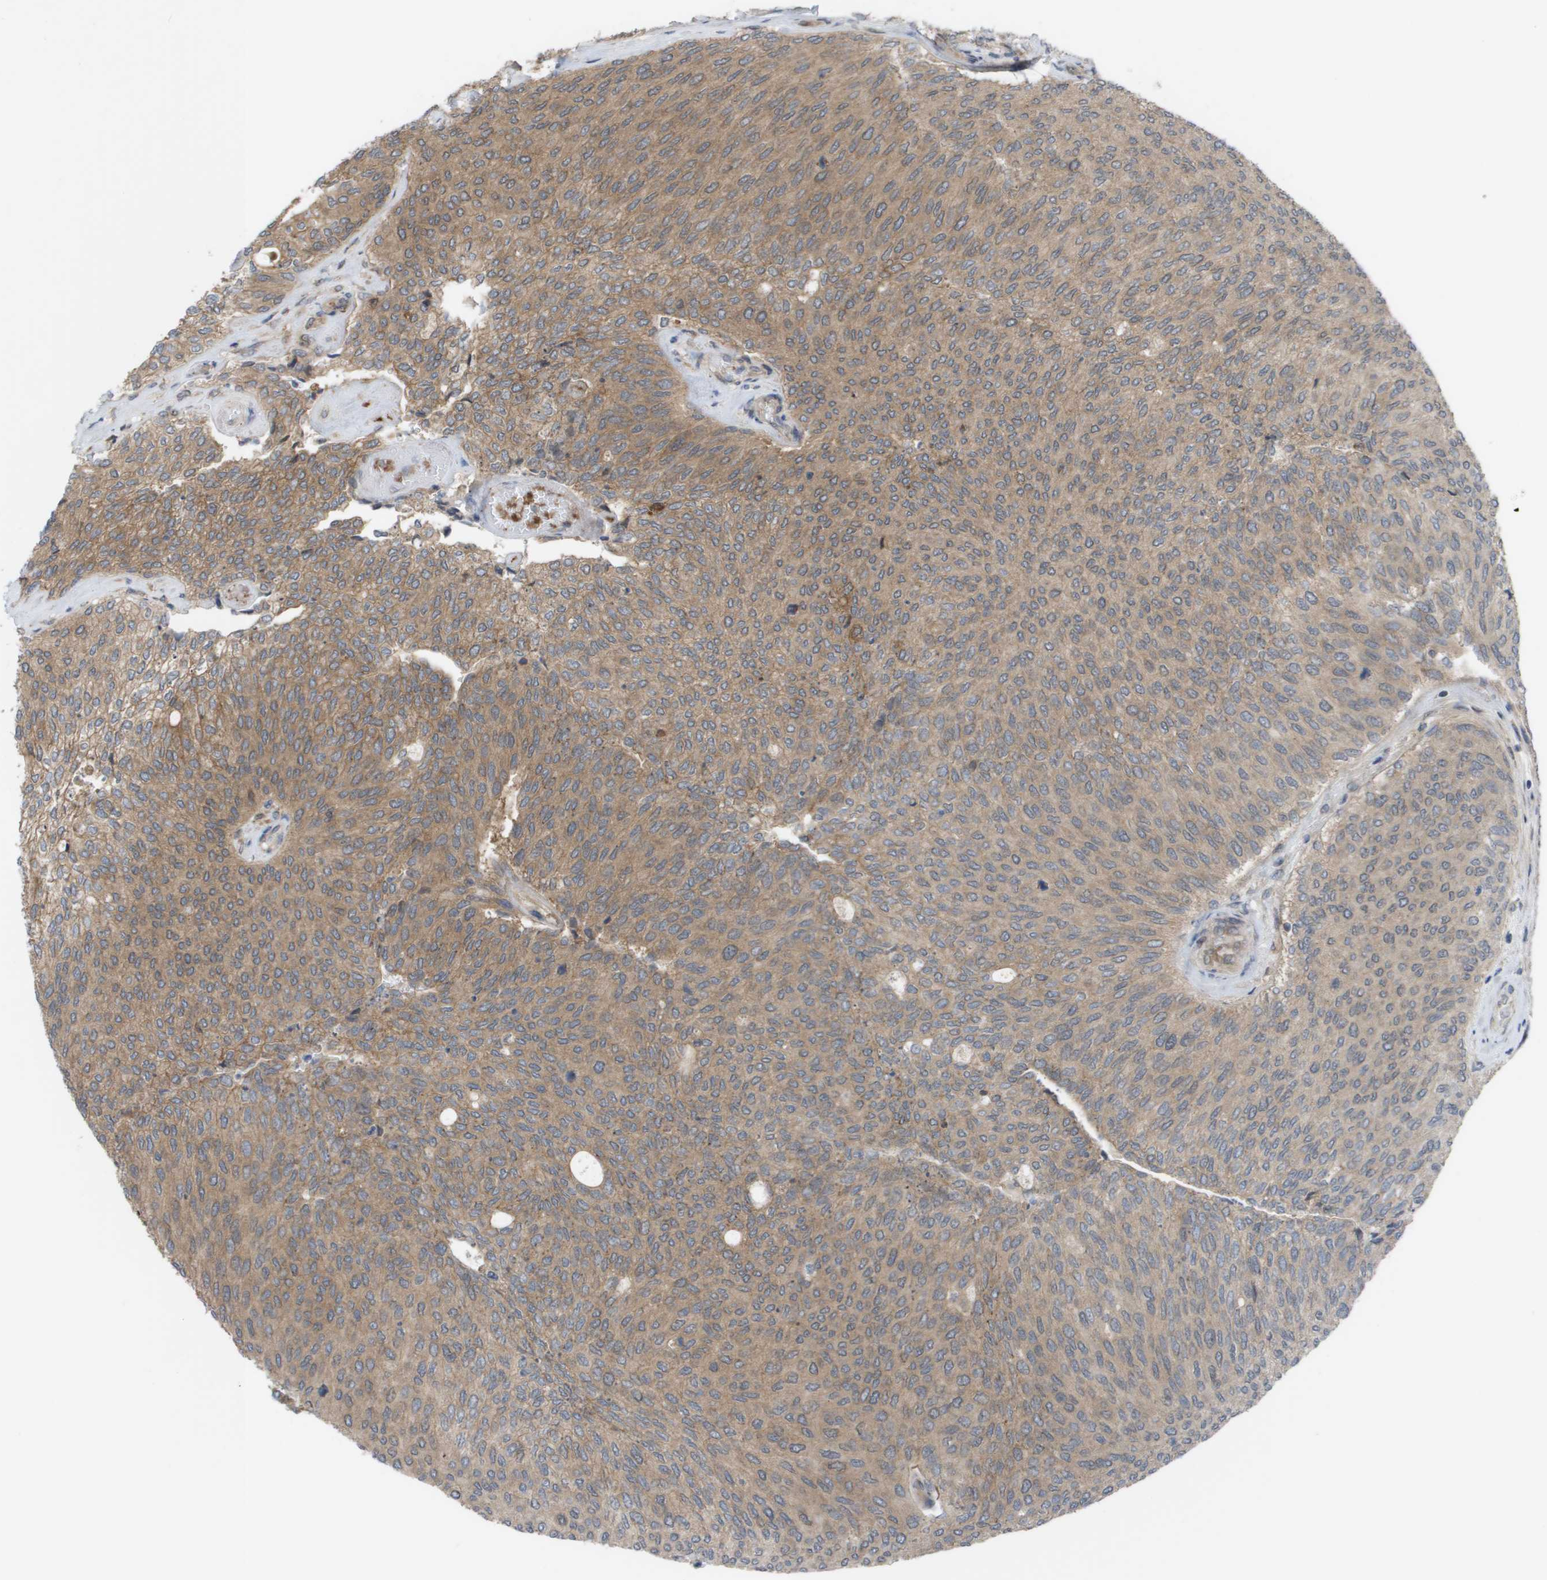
{"staining": {"intensity": "moderate", "quantity": ">75%", "location": "cytoplasmic/membranous"}, "tissue": "urothelial cancer", "cell_type": "Tumor cells", "image_type": "cancer", "snomed": [{"axis": "morphology", "description": "Urothelial carcinoma, Low grade"}, {"axis": "topography", "description": "Urinary bladder"}], "caption": "IHC micrograph of neoplastic tissue: human urothelial cancer stained using IHC displays medium levels of moderate protein expression localized specifically in the cytoplasmic/membranous of tumor cells, appearing as a cytoplasmic/membranous brown color.", "gene": "CTPS2", "patient": {"sex": "female", "age": 79}}